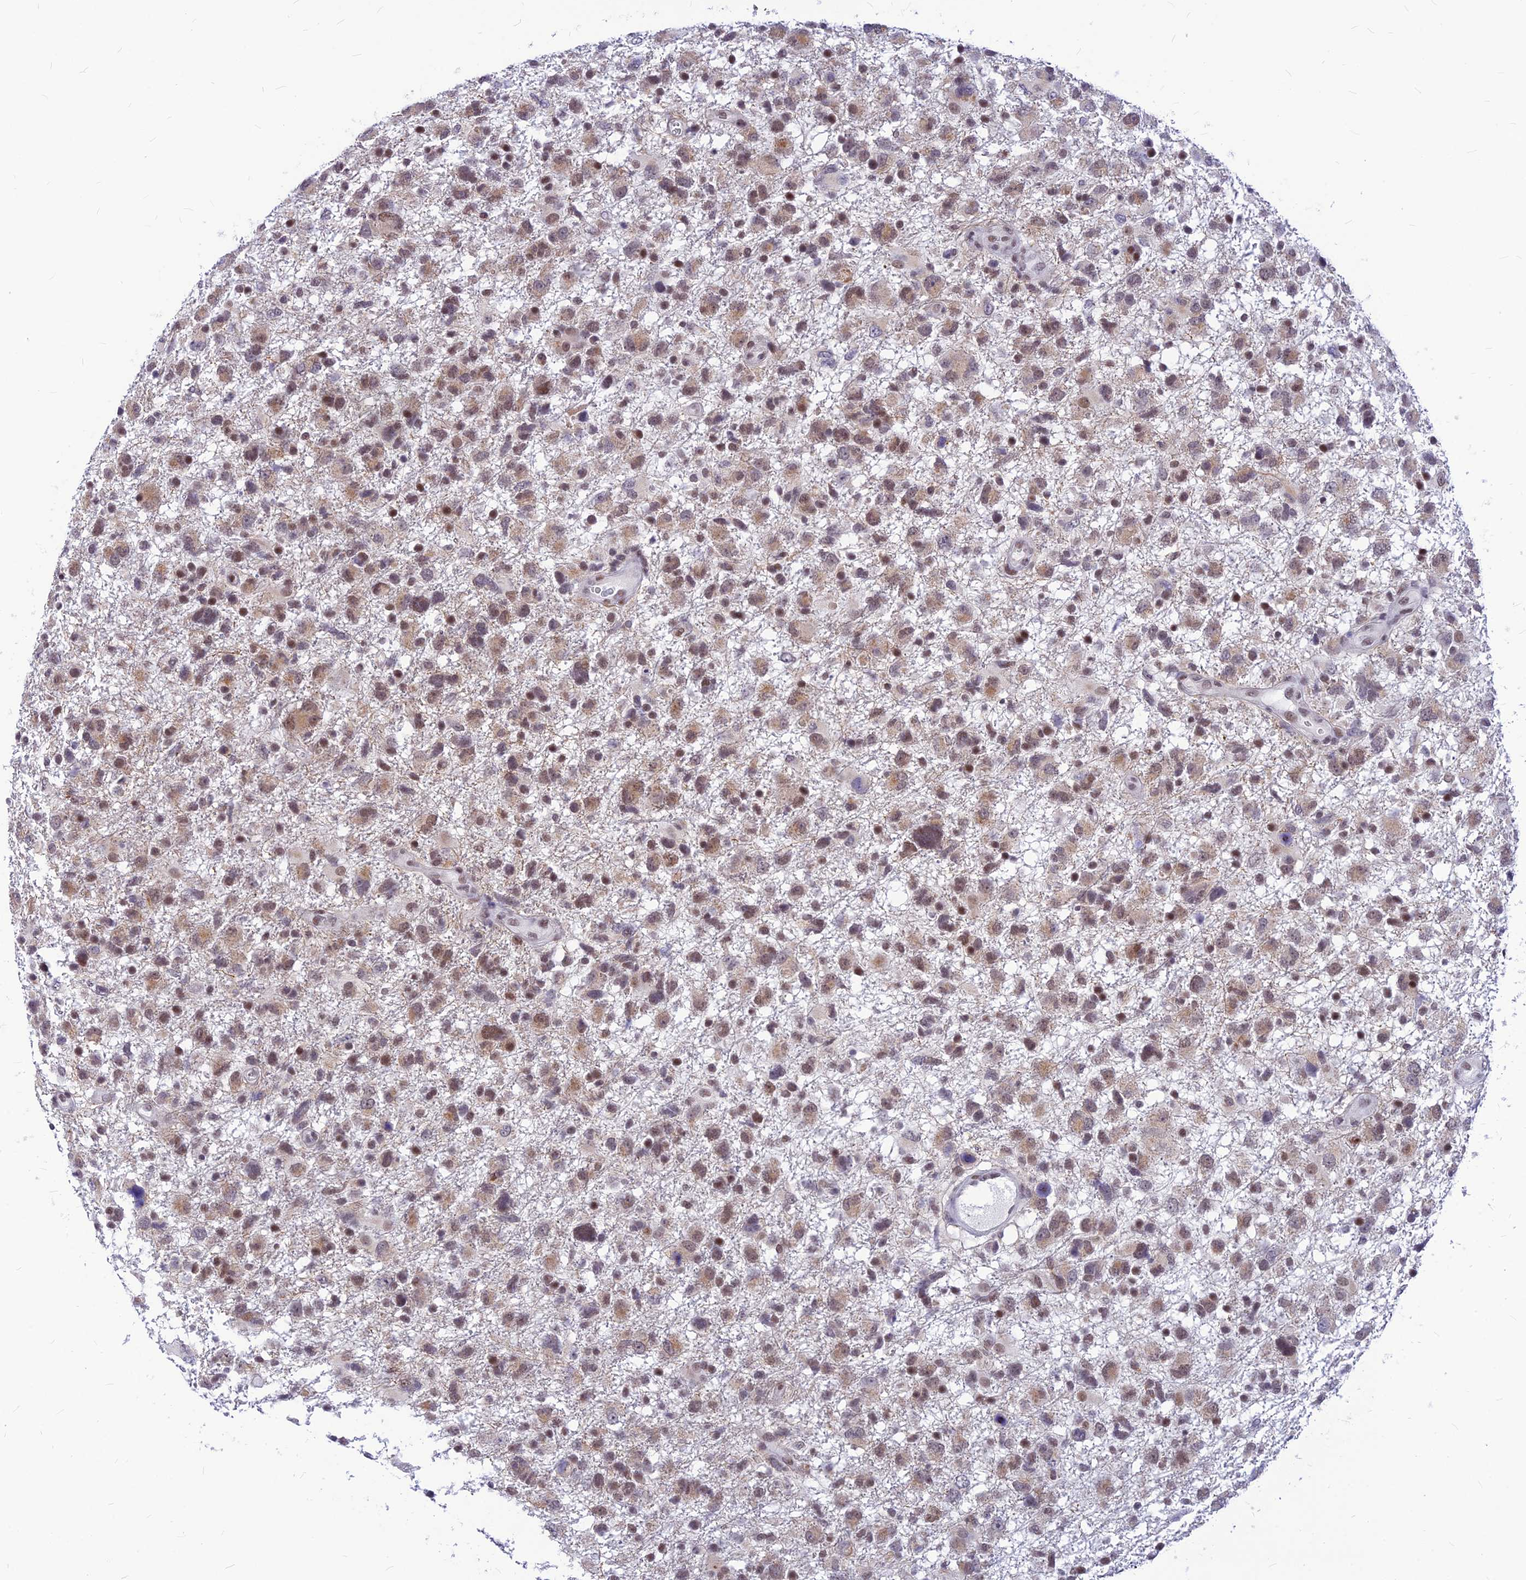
{"staining": {"intensity": "moderate", "quantity": ">75%", "location": "cytoplasmic/membranous,nuclear"}, "tissue": "glioma", "cell_type": "Tumor cells", "image_type": "cancer", "snomed": [{"axis": "morphology", "description": "Glioma, malignant, High grade"}, {"axis": "topography", "description": "Brain"}], "caption": "Malignant high-grade glioma tissue reveals moderate cytoplasmic/membranous and nuclear positivity in about >75% of tumor cells, visualized by immunohistochemistry.", "gene": "KCTD13", "patient": {"sex": "male", "age": 61}}